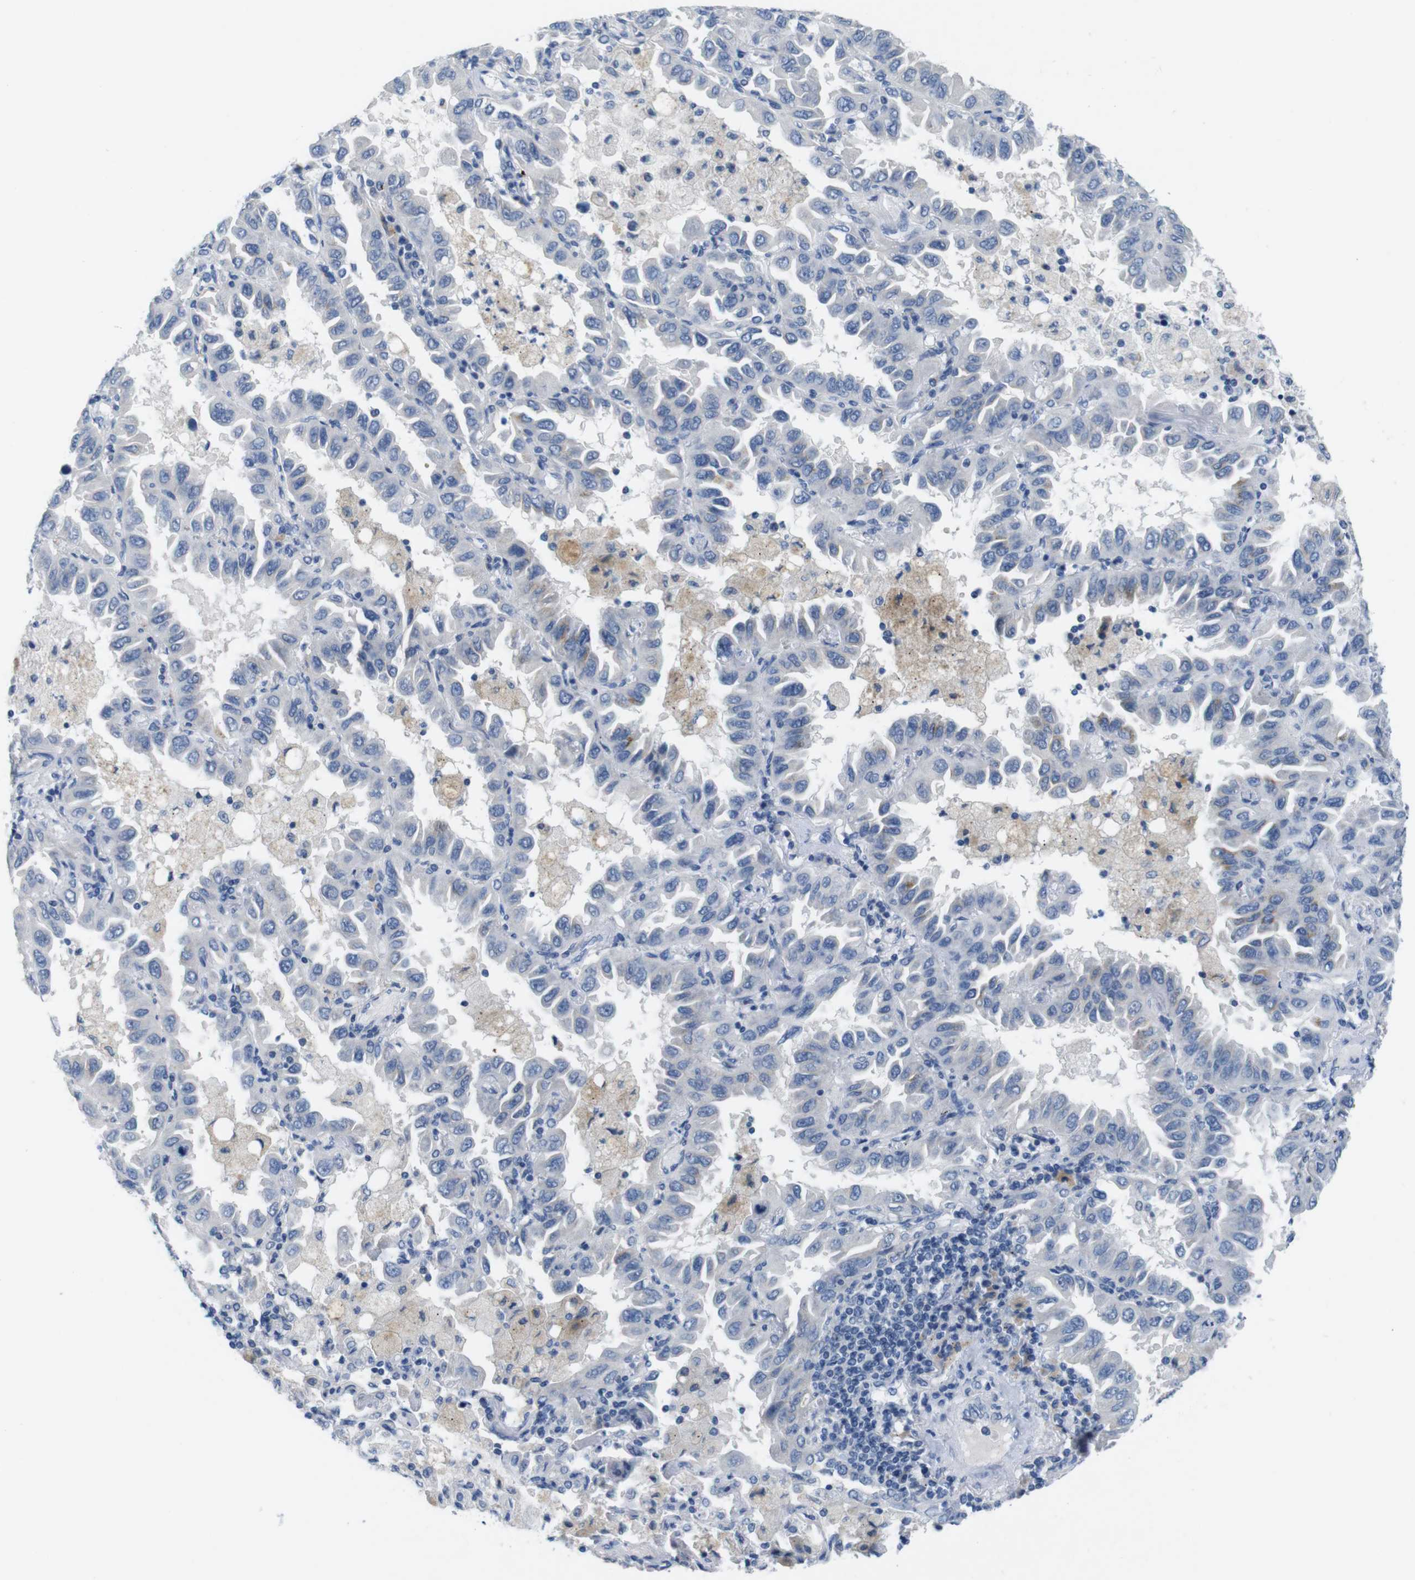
{"staining": {"intensity": "weak", "quantity": "<25%", "location": "cytoplasmic/membranous"}, "tissue": "lung cancer", "cell_type": "Tumor cells", "image_type": "cancer", "snomed": [{"axis": "morphology", "description": "Adenocarcinoma, NOS"}, {"axis": "topography", "description": "Lung"}], "caption": "An image of adenocarcinoma (lung) stained for a protein exhibits no brown staining in tumor cells.", "gene": "GOLGA2", "patient": {"sex": "male", "age": 64}}